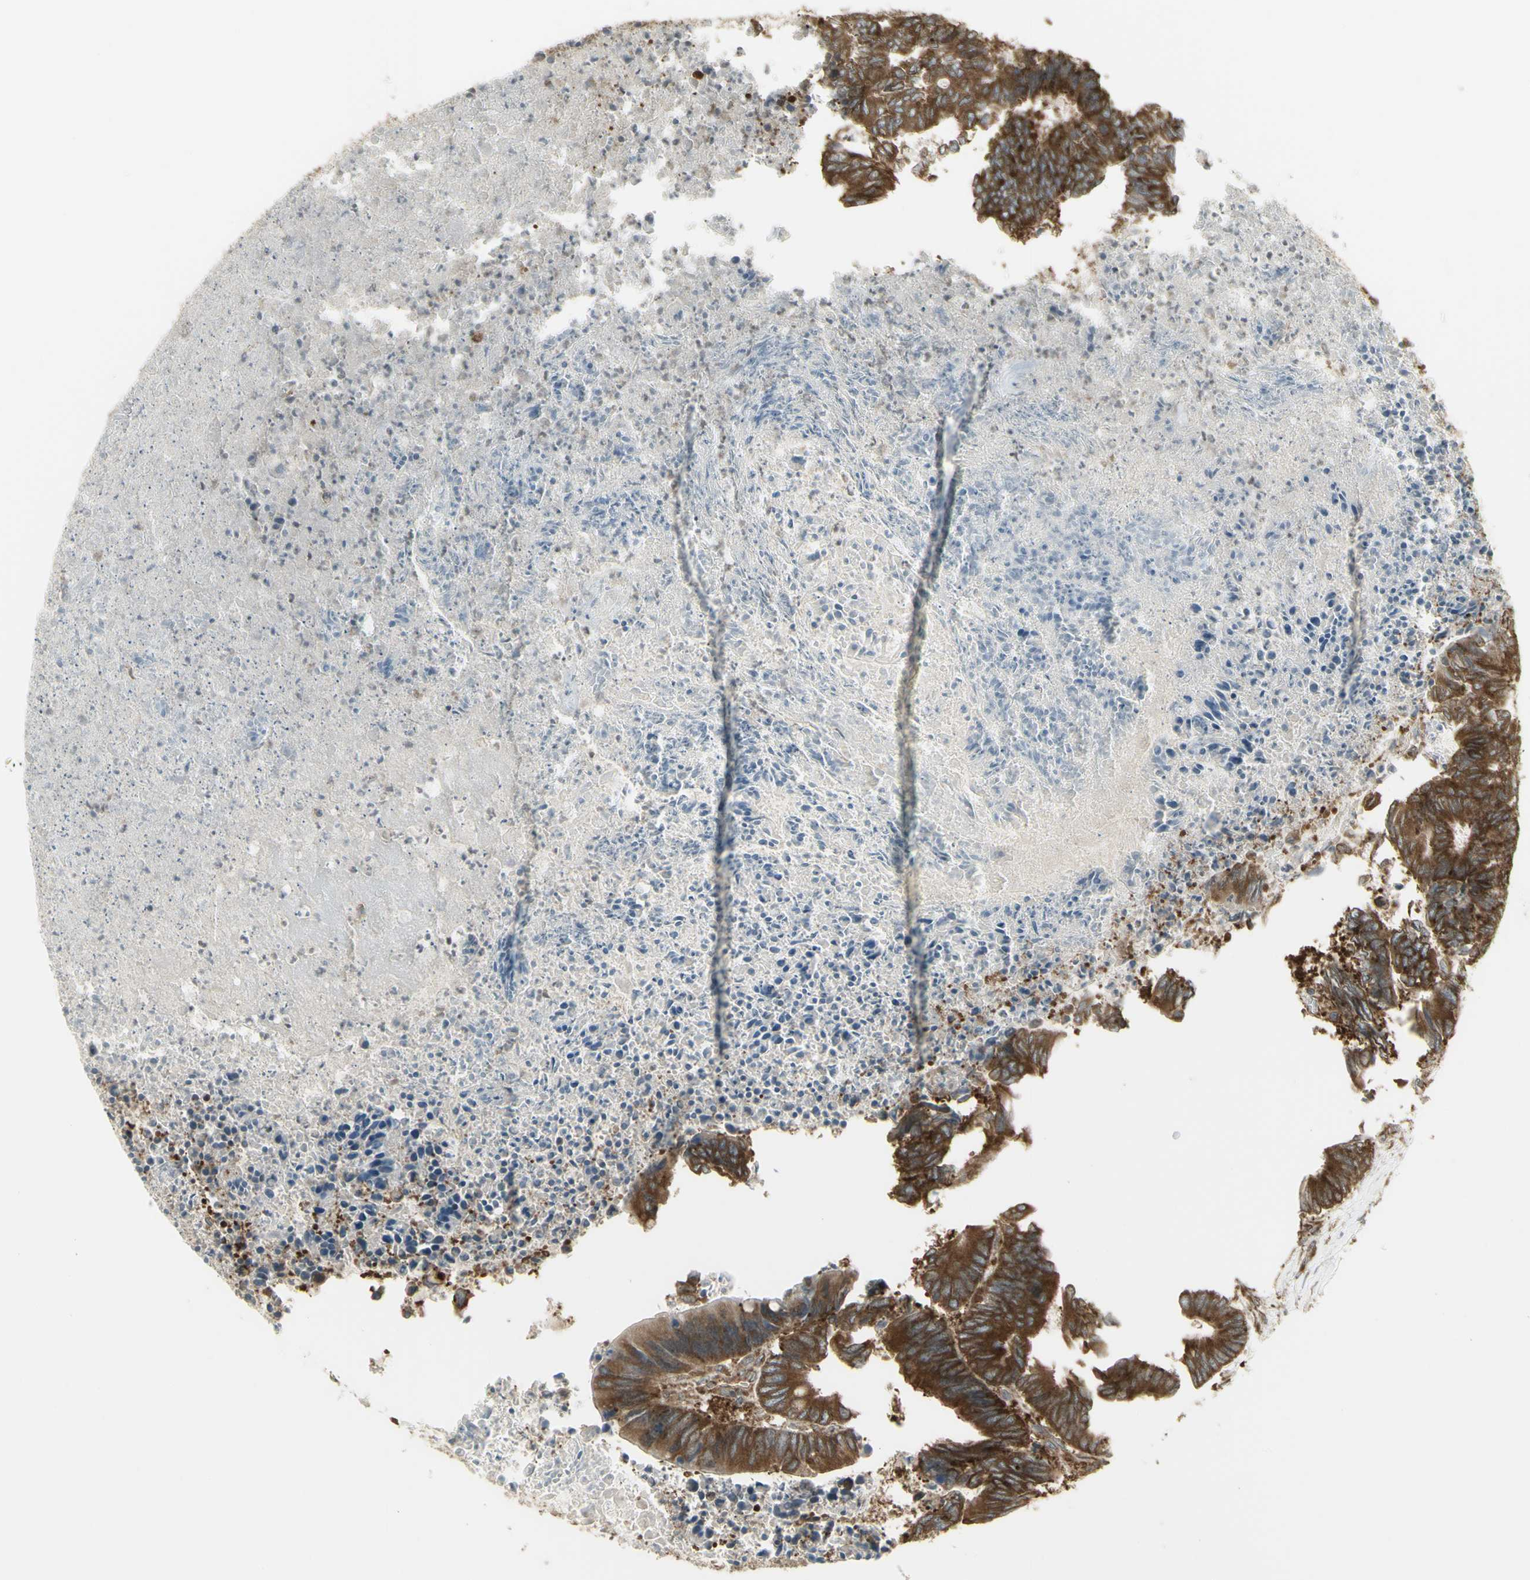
{"staining": {"intensity": "moderate", "quantity": ">75%", "location": "cytoplasmic/membranous"}, "tissue": "colorectal cancer", "cell_type": "Tumor cells", "image_type": "cancer", "snomed": [{"axis": "morphology", "description": "Adenocarcinoma, NOS"}, {"axis": "topography", "description": "Rectum"}], "caption": "This photomicrograph demonstrates immunohistochemistry staining of colorectal cancer (adenocarcinoma), with medium moderate cytoplasmic/membranous staining in approximately >75% of tumor cells.", "gene": "FKBP3", "patient": {"sex": "male", "age": 63}}